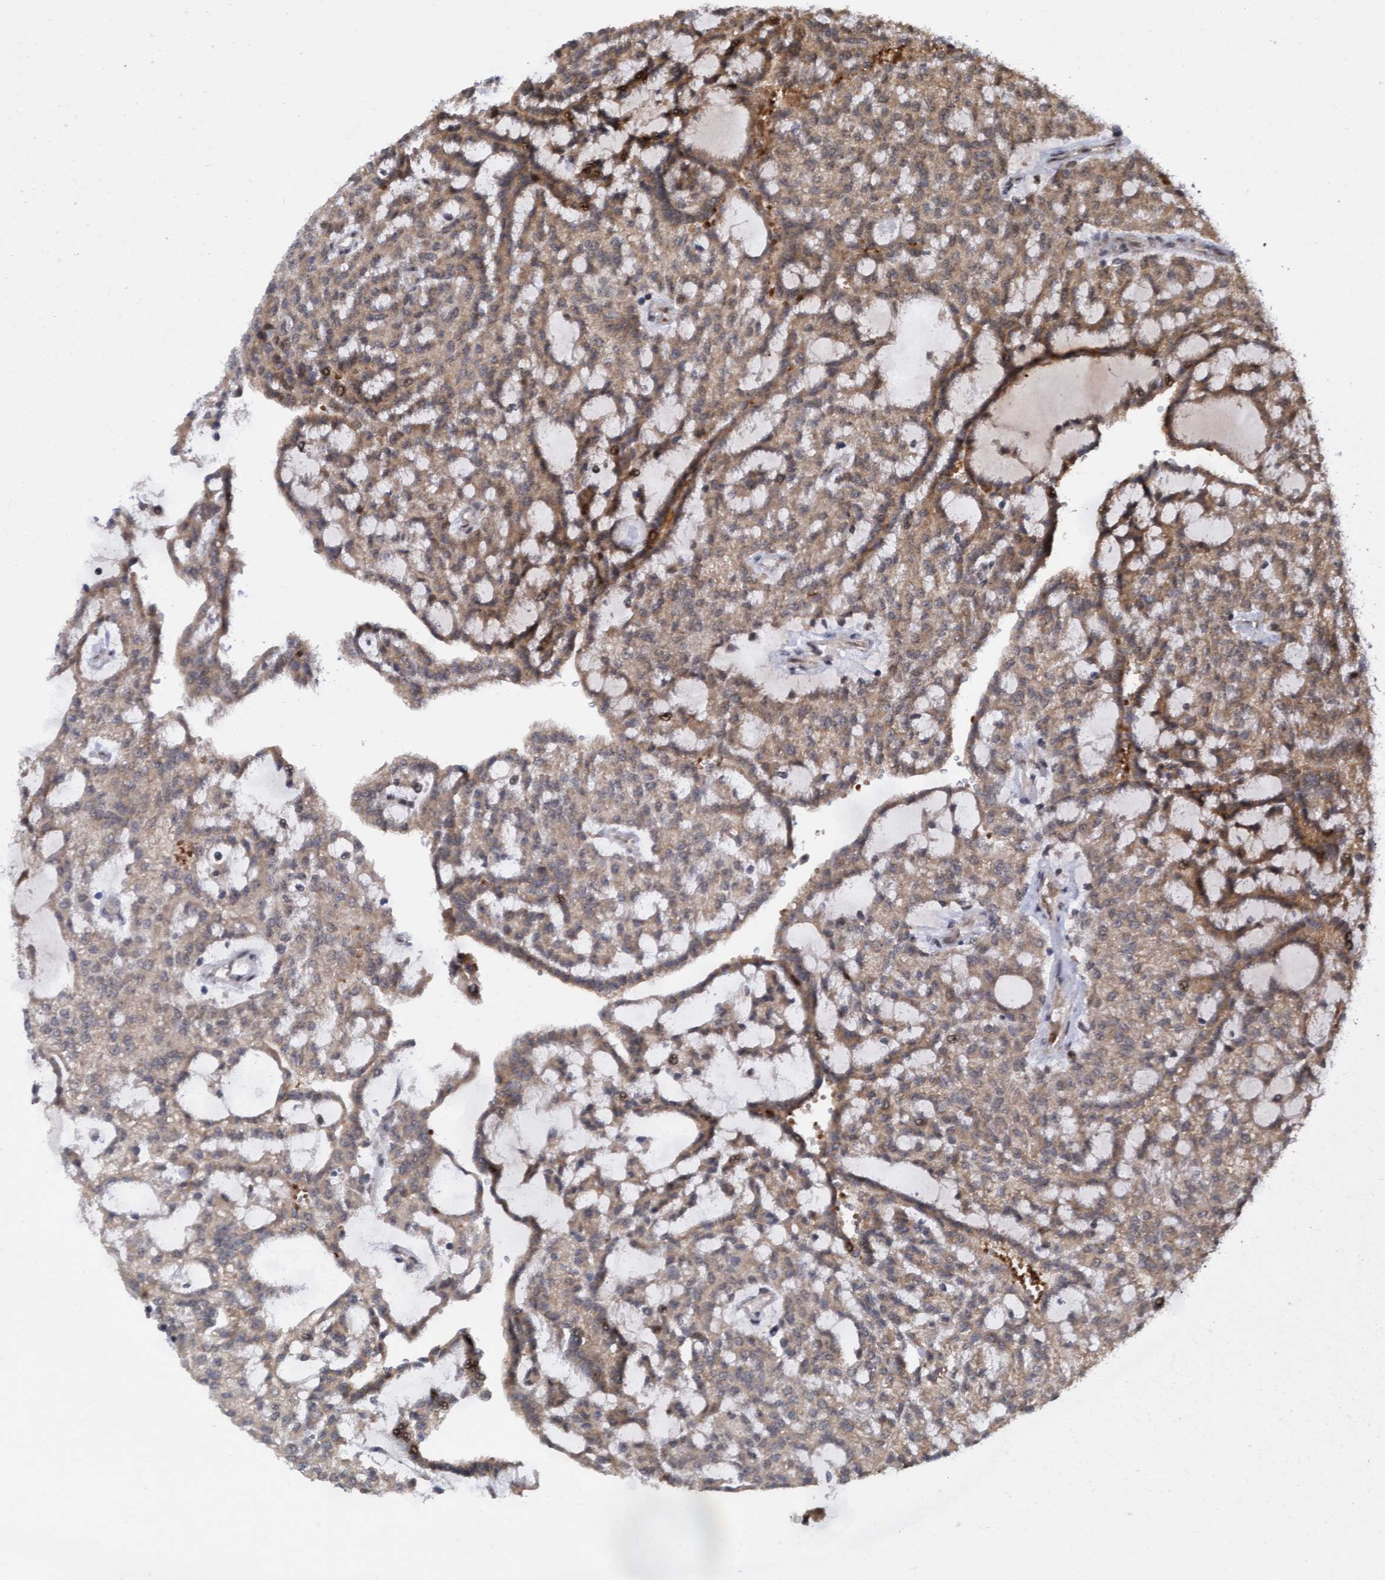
{"staining": {"intensity": "moderate", "quantity": ">75%", "location": "cytoplasmic/membranous"}, "tissue": "renal cancer", "cell_type": "Tumor cells", "image_type": "cancer", "snomed": [{"axis": "morphology", "description": "Adenocarcinoma, NOS"}, {"axis": "topography", "description": "Kidney"}], "caption": "Tumor cells demonstrate medium levels of moderate cytoplasmic/membranous positivity in about >75% of cells in human renal cancer.", "gene": "TANC2", "patient": {"sex": "male", "age": 63}}